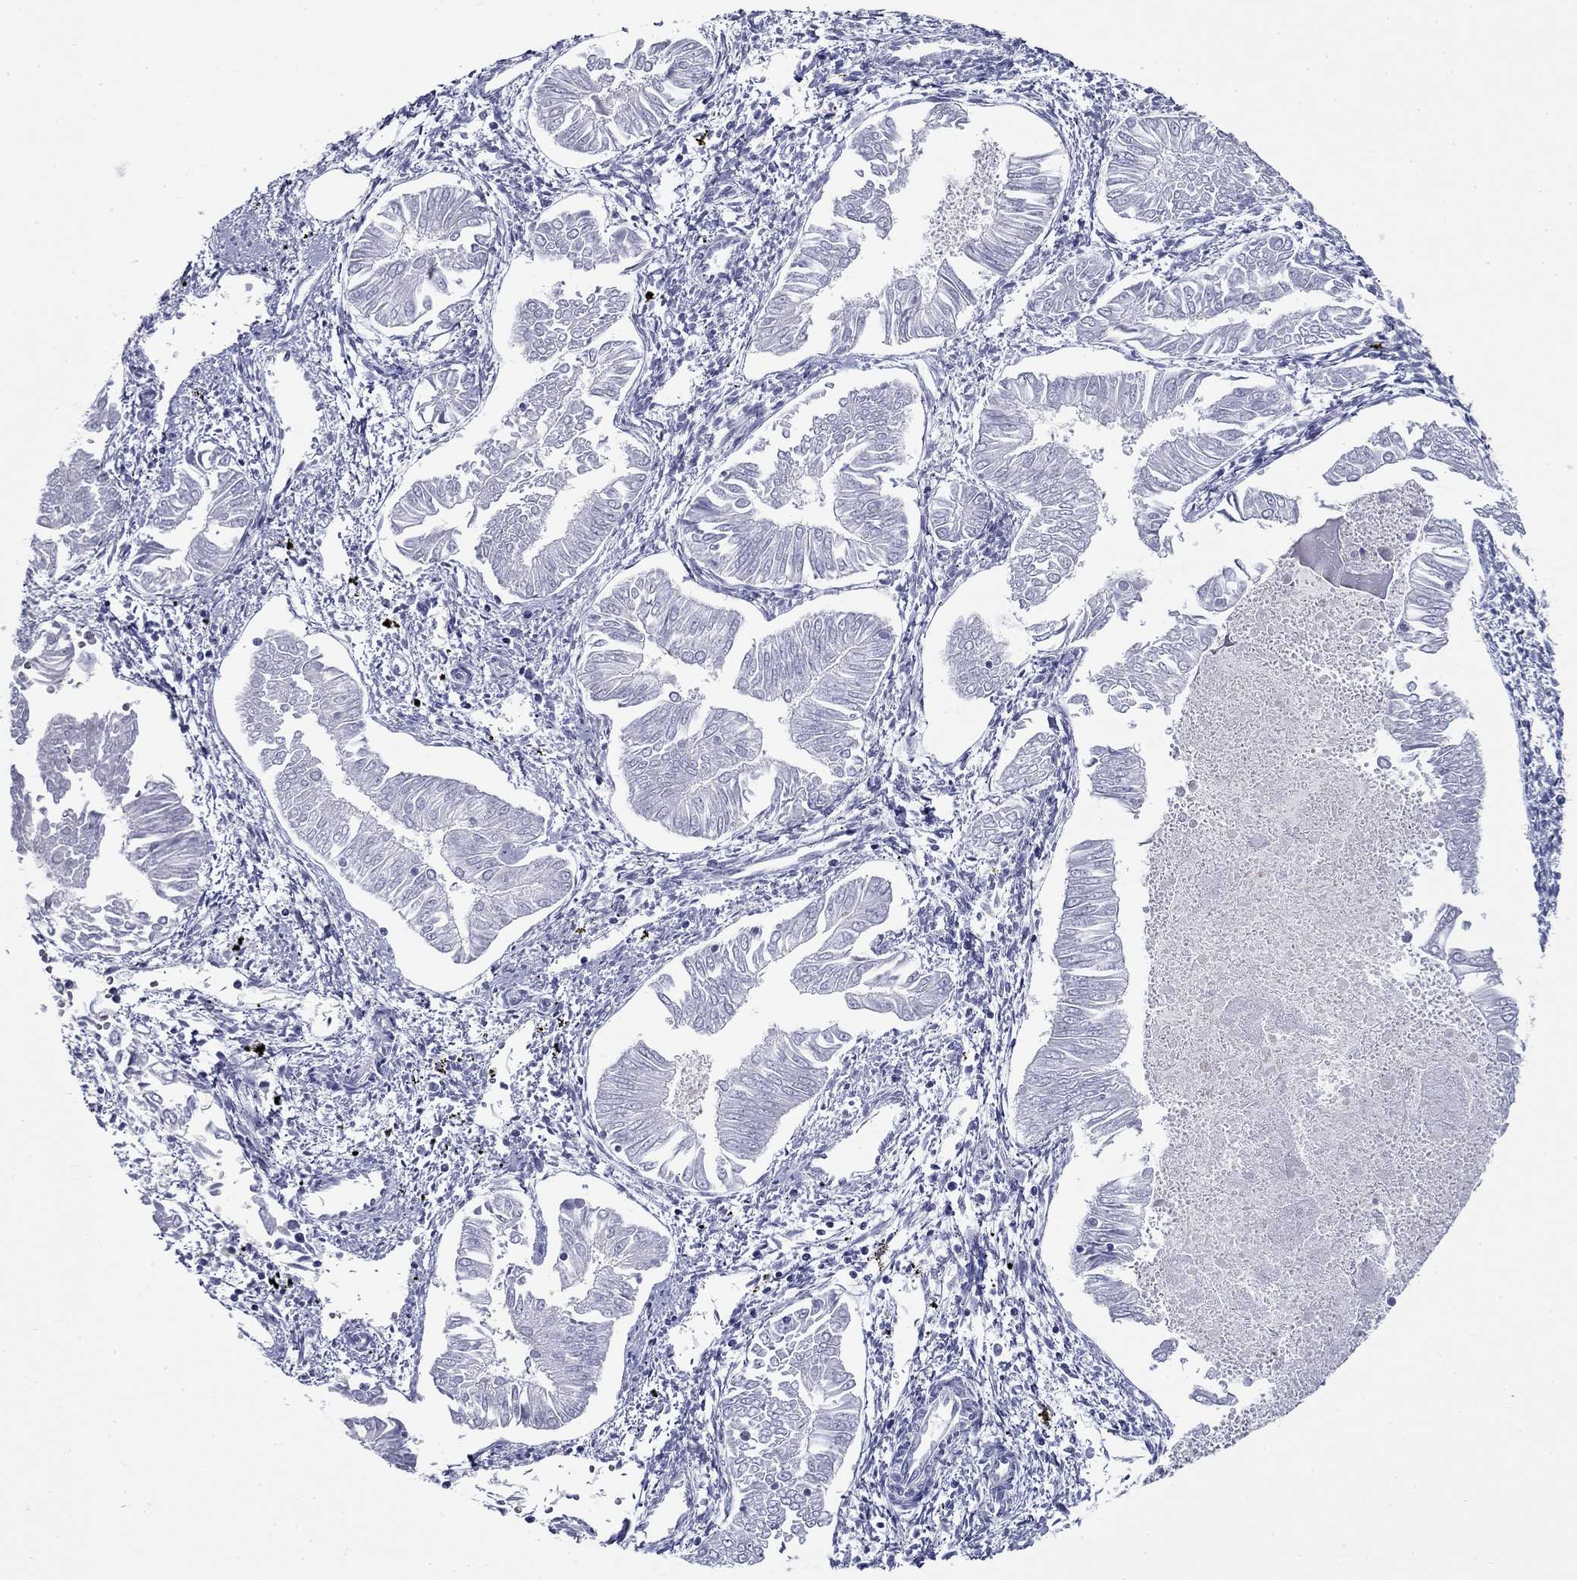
{"staining": {"intensity": "negative", "quantity": "none", "location": "none"}, "tissue": "endometrial cancer", "cell_type": "Tumor cells", "image_type": "cancer", "snomed": [{"axis": "morphology", "description": "Adenocarcinoma, NOS"}, {"axis": "topography", "description": "Endometrium"}], "caption": "IHC micrograph of adenocarcinoma (endometrial) stained for a protein (brown), which reveals no expression in tumor cells.", "gene": "ZP2", "patient": {"sex": "female", "age": 53}}